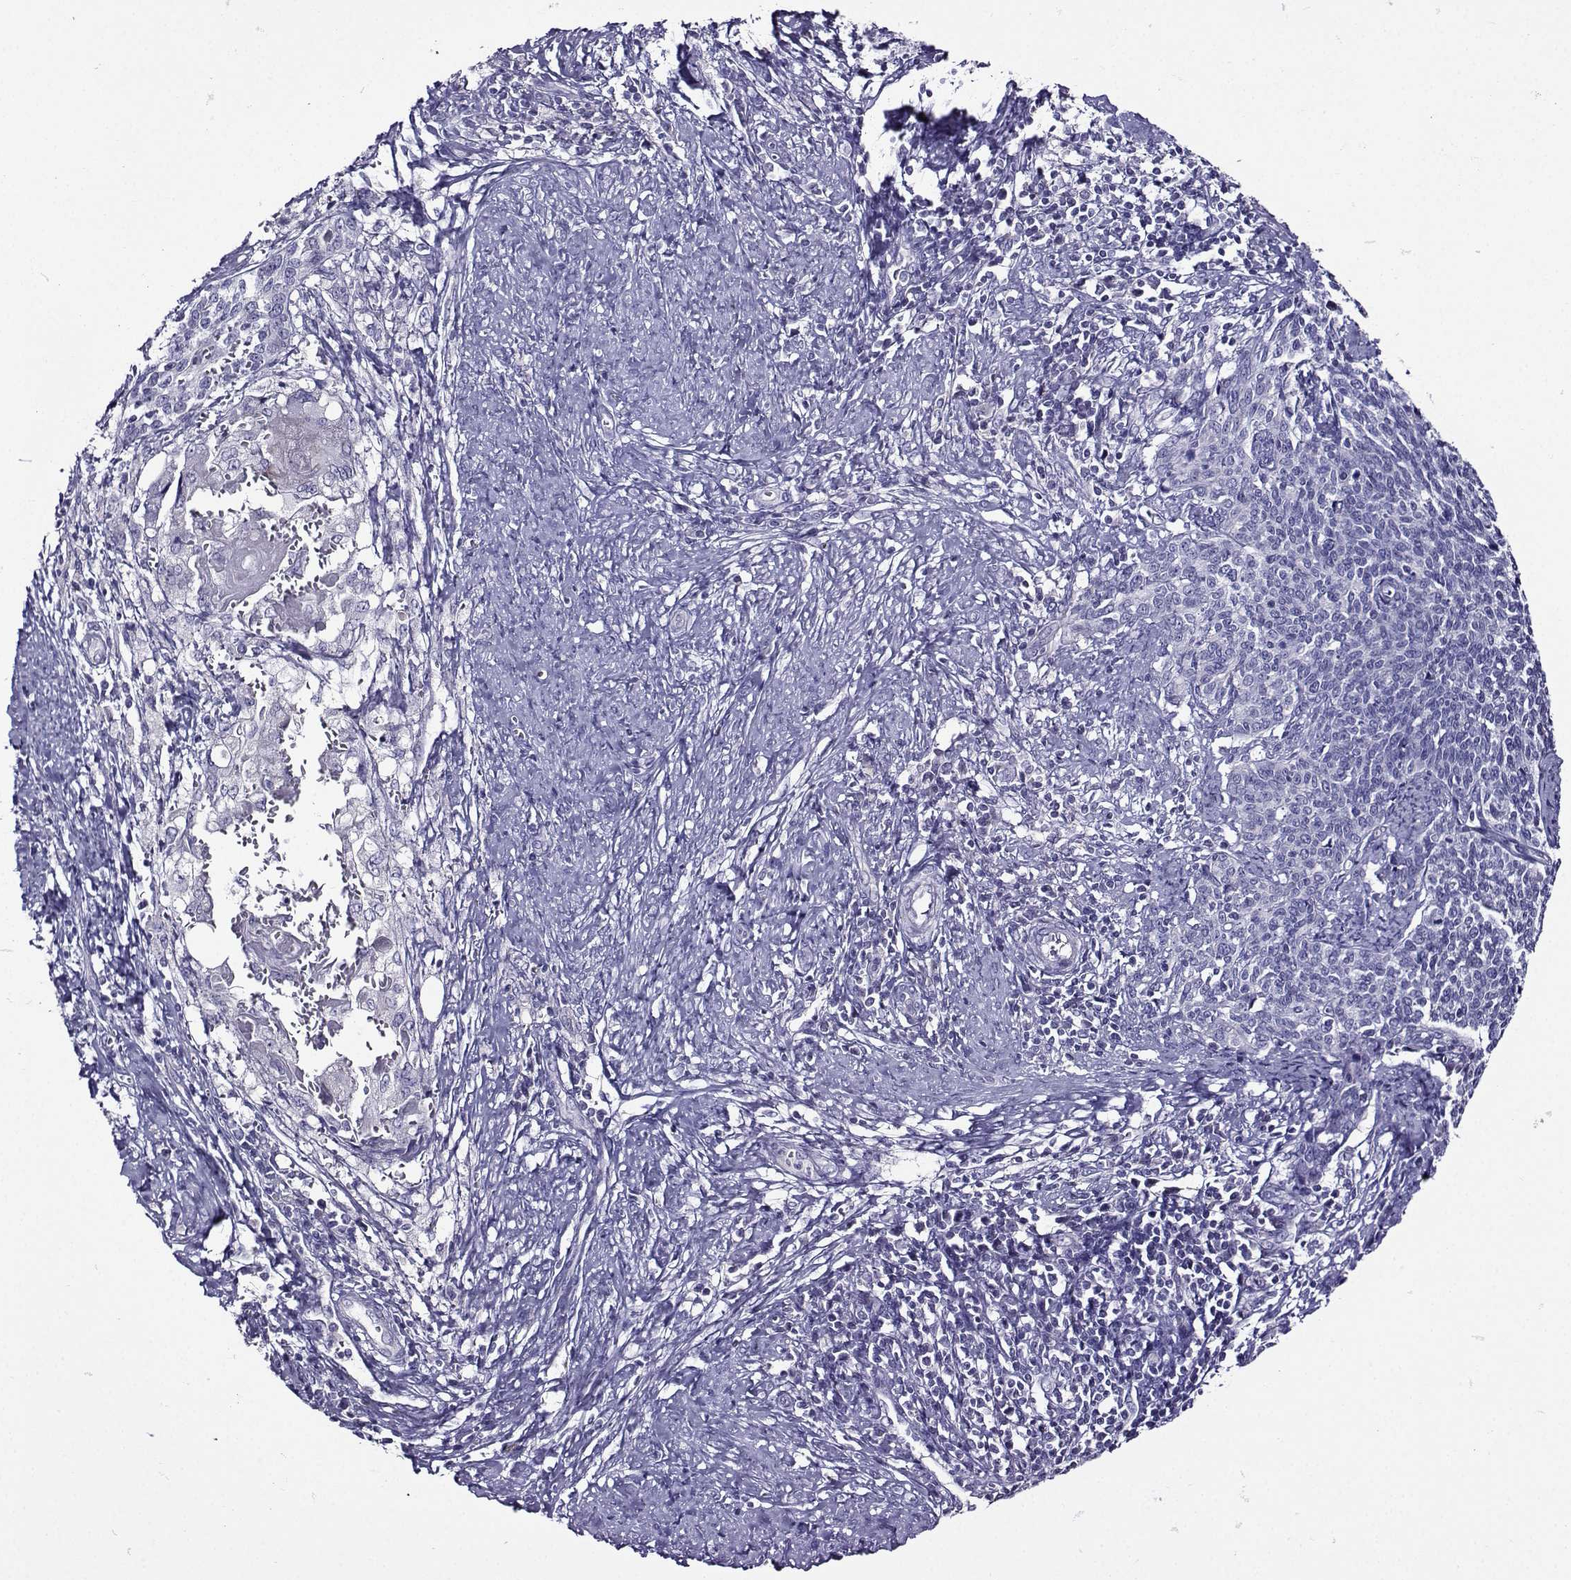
{"staining": {"intensity": "negative", "quantity": "none", "location": "none"}, "tissue": "cervical cancer", "cell_type": "Tumor cells", "image_type": "cancer", "snomed": [{"axis": "morphology", "description": "Squamous cell carcinoma, NOS"}, {"axis": "topography", "description": "Cervix"}], "caption": "Immunohistochemical staining of cervical cancer (squamous cell carcinoma) reveals no significant positivity in tumor cells.", "gene": "TMEM266", "patient": {"sex": "female", "age": 39}}